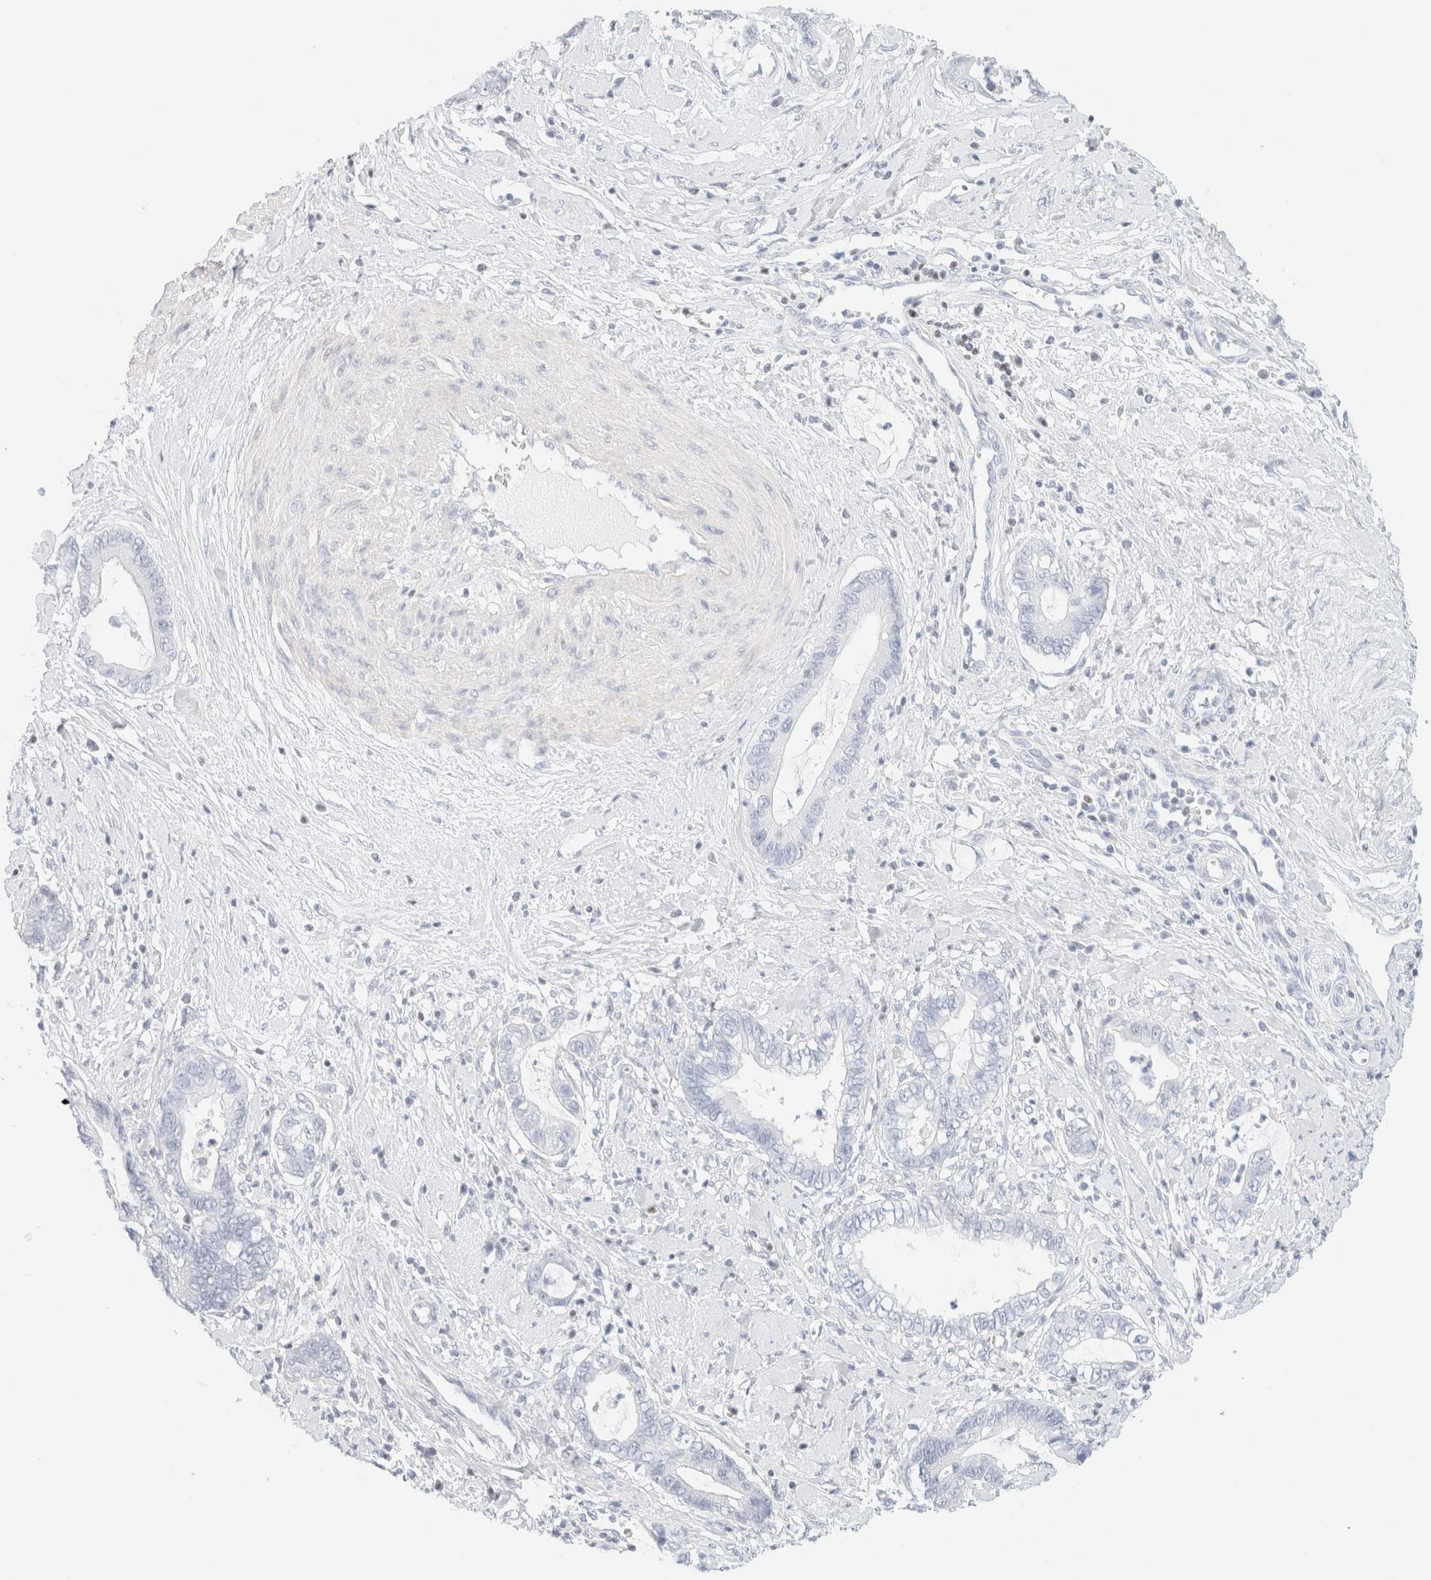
{"staining": {"intensity": "negative", "quantity": "none", "location": "none"}, "tissue": "cervical cancer", "cell_type": "Tumor cells", "image_type": "cancer", "snomed": [{"axis": "morphology", "description": "Adenocarcinoma, NOS"}, {"axis": "topography", "description": "Cervix"}], "caption": "IHC of cervical cancer (adenocarcinoma) displays no positivity in tumor cells.", "gene": "IKZF3", "patient": {"sex": "female", "age": 44}}